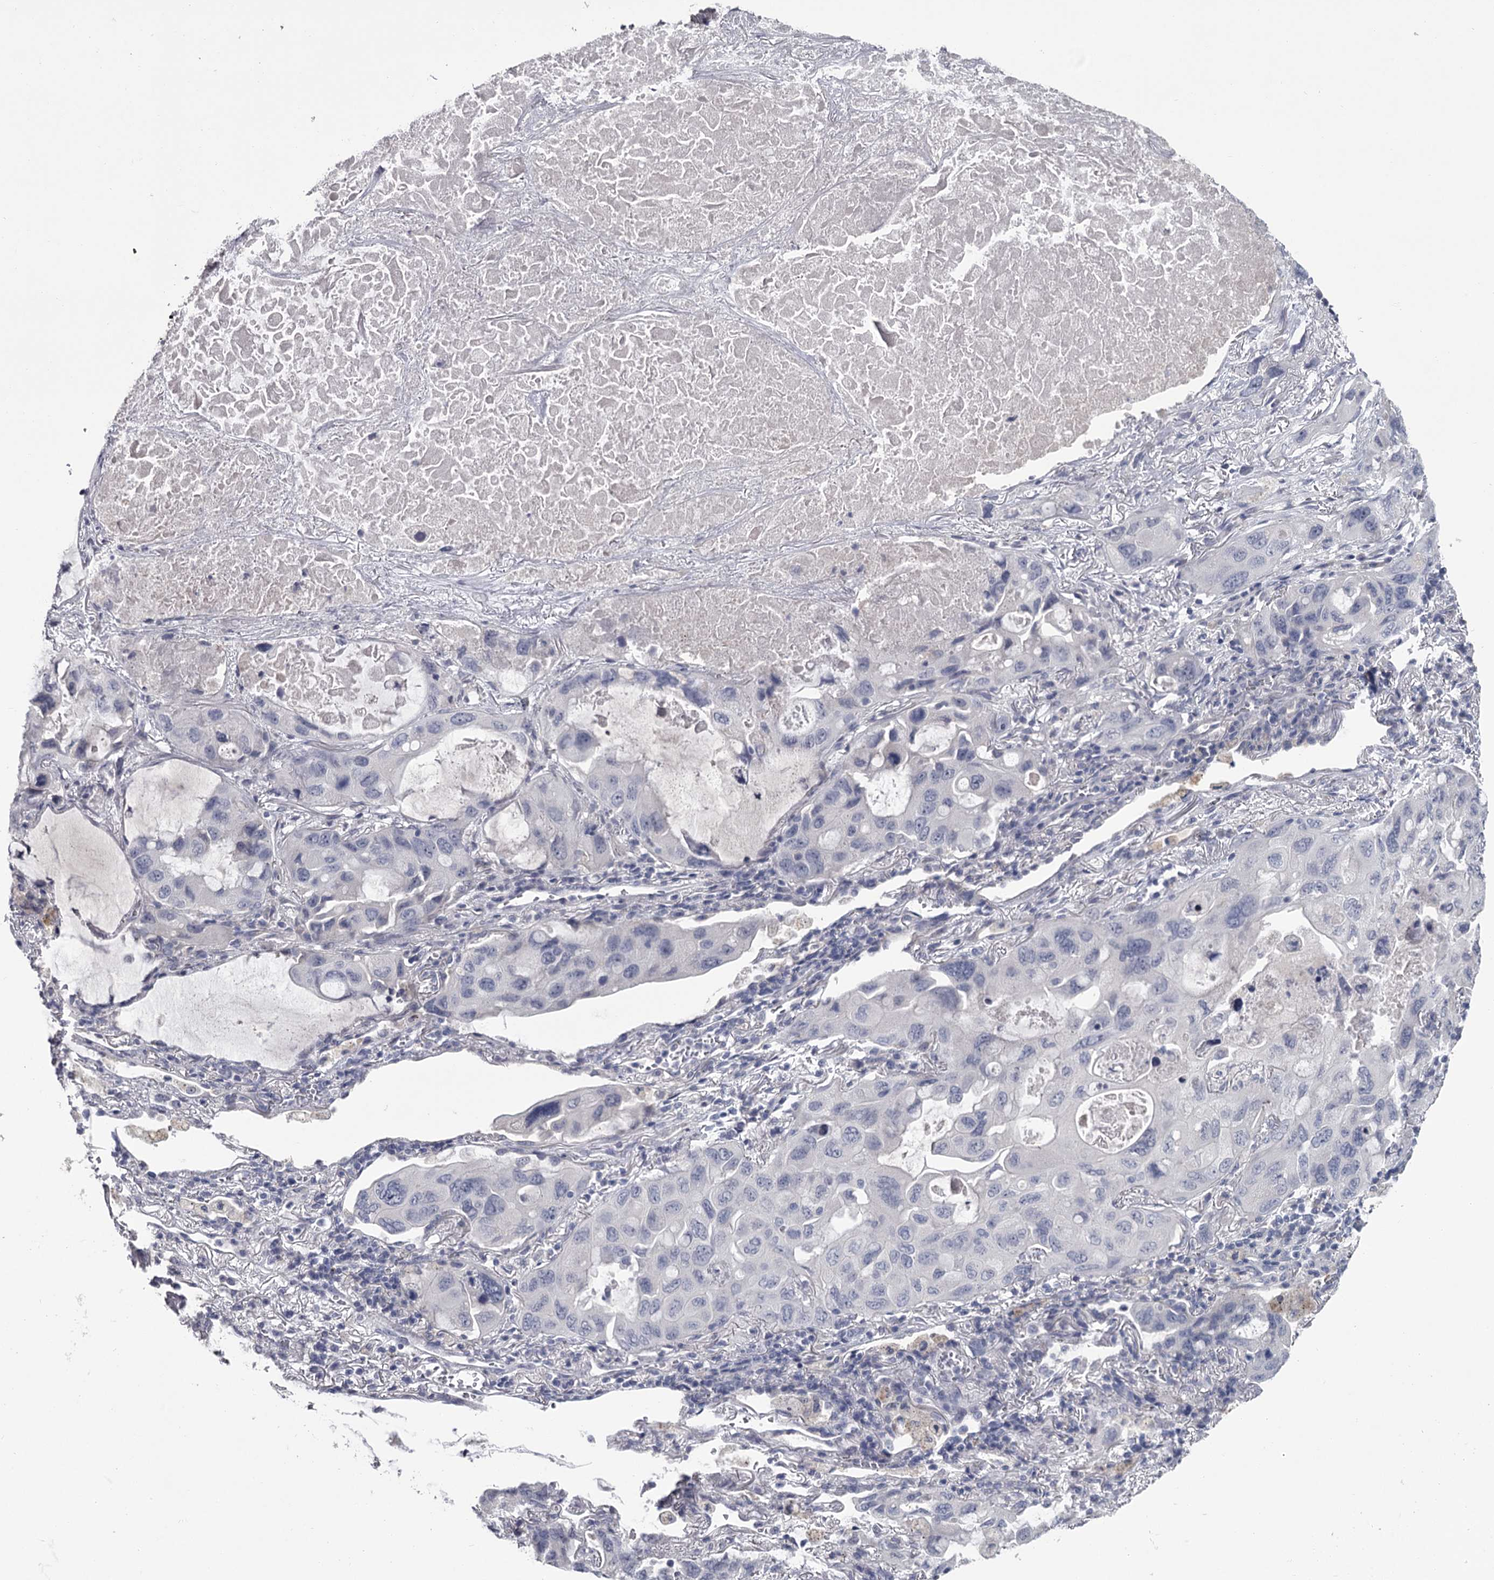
{"staining": {"intensity": "negative", "quantity": "none", "location": "none"}, "tissue": "lung cancer", "cell_type": "Tumor cells", "image_type": "cancer", "snomed": [{"axis": "morphology", "description": "Squamous cell carcinoma, NOS"}, {"axis": "topography", "description": "Lung"}], "caption": "Immunohistochemistry histopathology image of lung cancer stained for a protein (brown), which exhibits no positivity in tumor cells.", "gene": "DAO", "patient": {"sex": "female", "age": 73}}